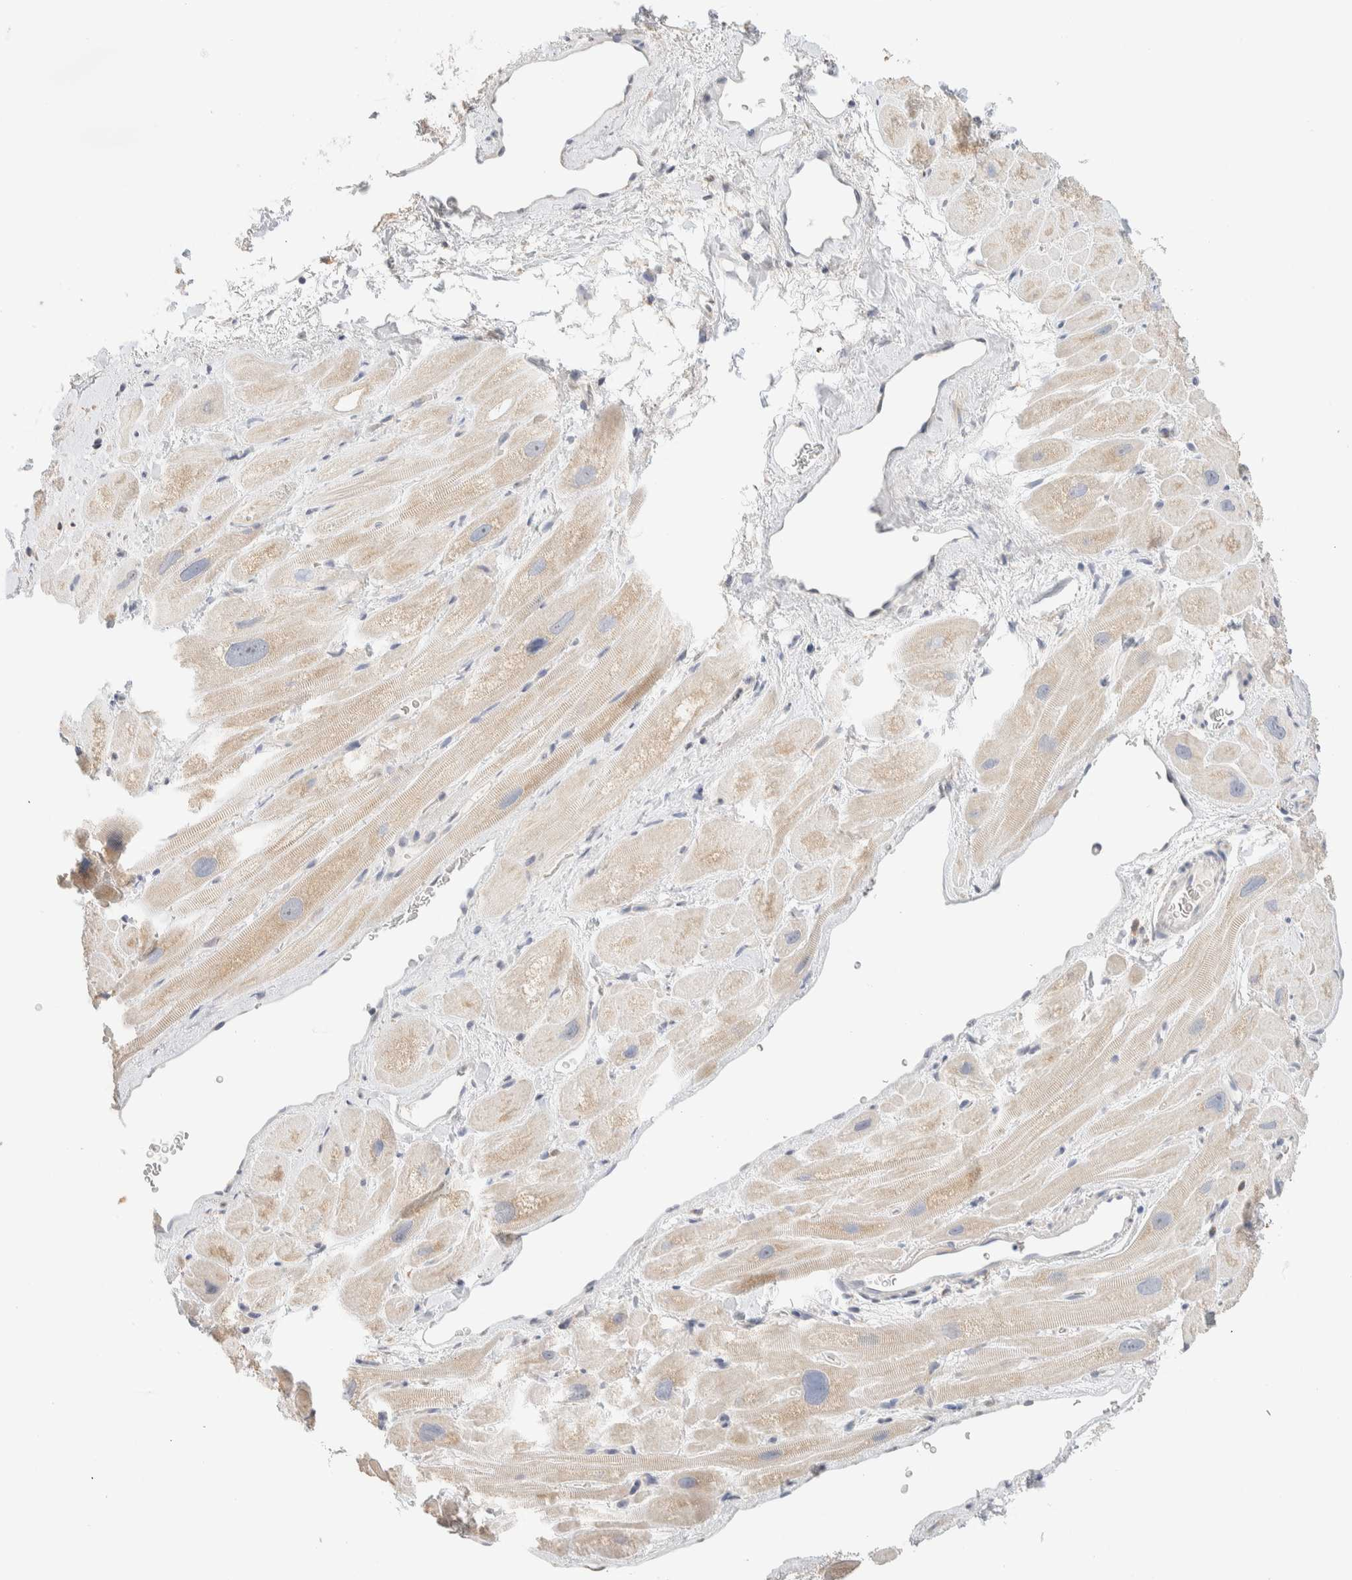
{"staining": {"intensity": "weak", "quantity": "25%-75%", "location": "cytoplasmic/membranous"}, "tissue": "heart muscle", "cell_type": "Cardiomyocytes", "image_type": "normal", "snomed": [{"axis": "morphology", "description": "Normal tissue, NOS"}, {"axis": "topography", "description": "Heart"}], "caption": "DAB (3,3'-diaminobenzidine) immunohistochemical staining of unremarkable heart muscle reveals weak cytoplasmic/membranous protein expression in about 25%-75% of cardiomyocytes.", "gene": "HDHD3", "patient": {"sex": "male", "age": 49}}